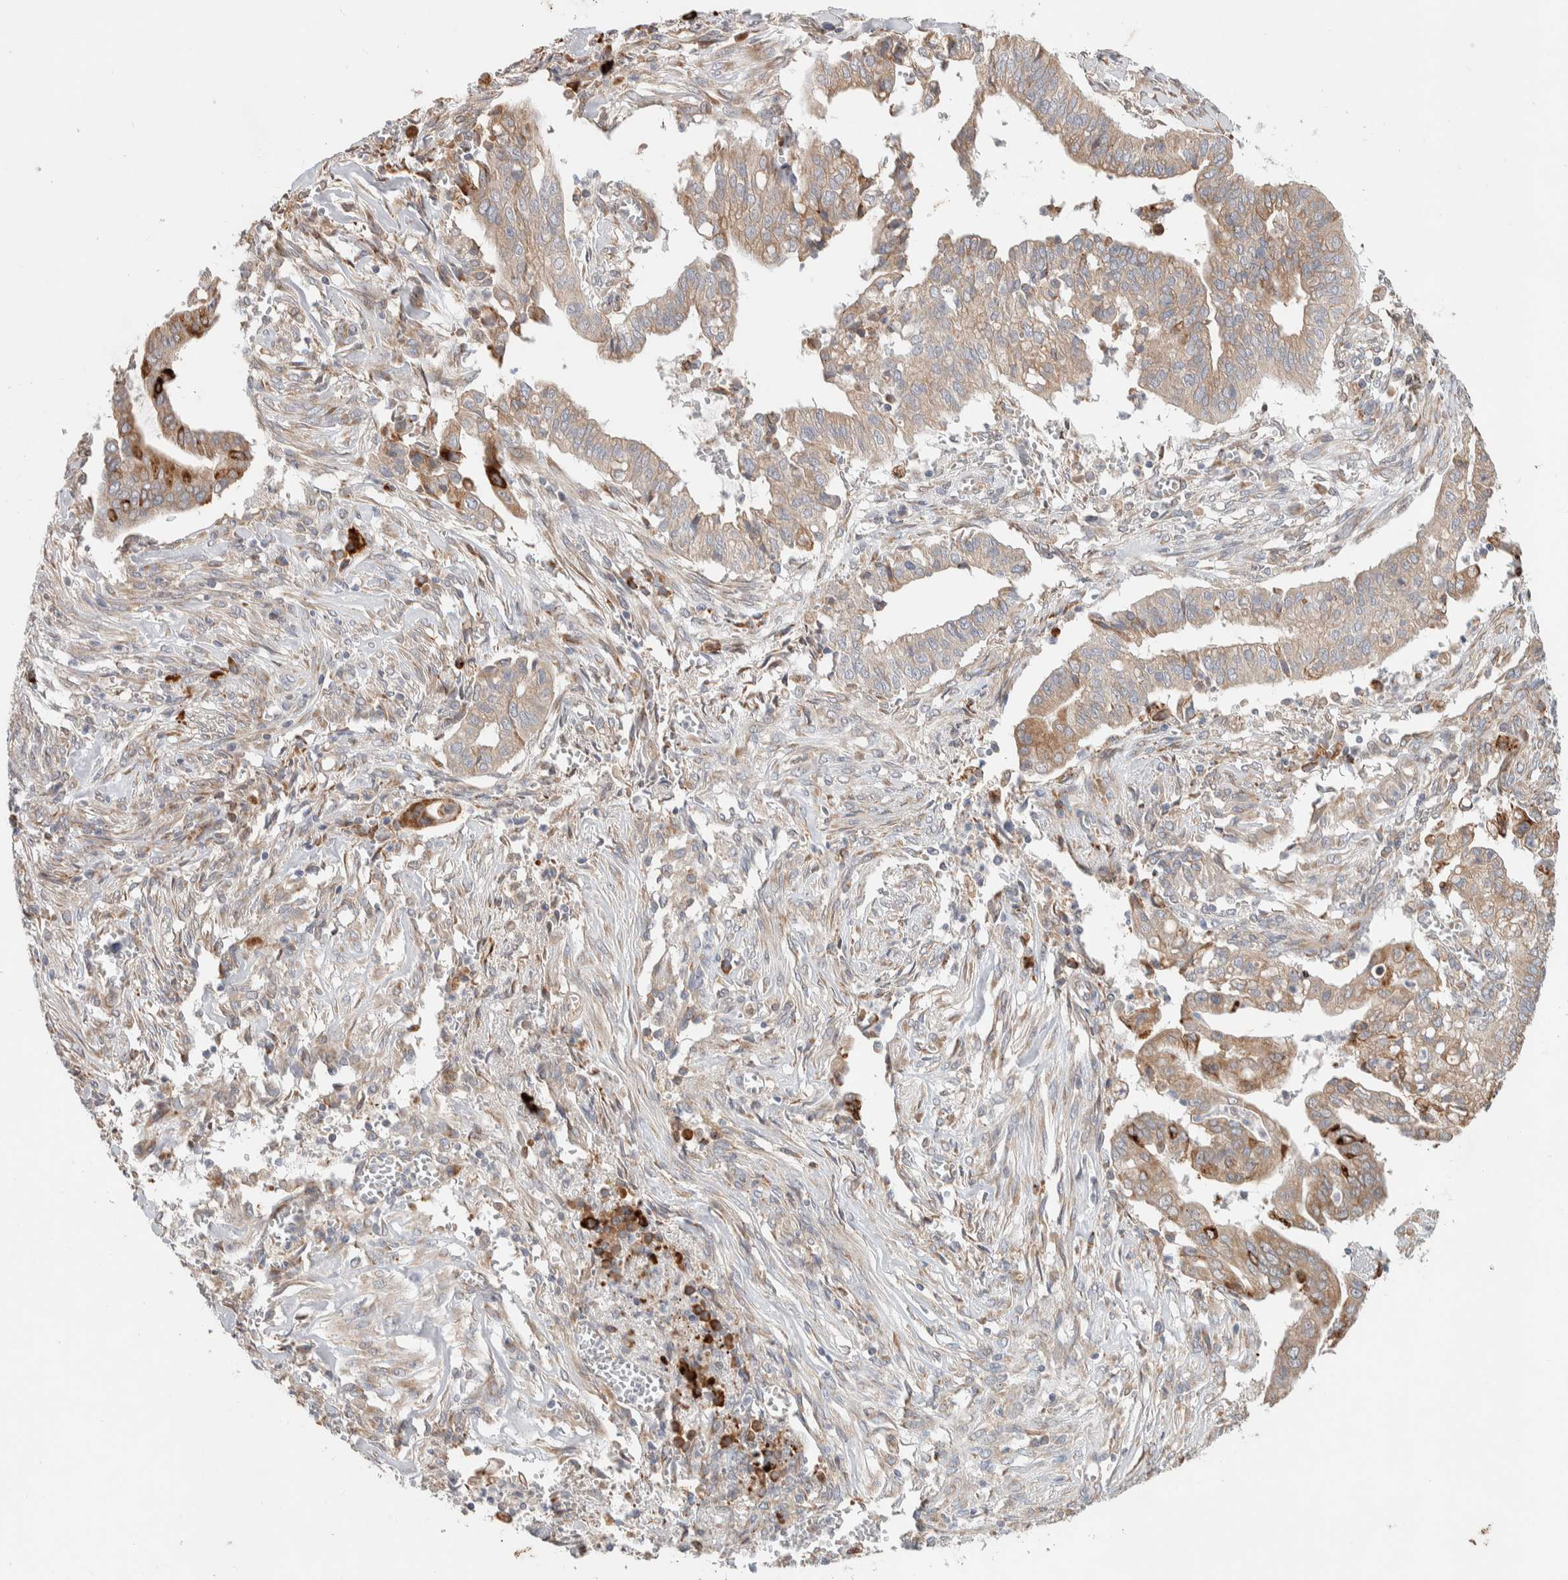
{"staining": {"intensity": "strong", "quantity": "<25%", "location": "cytoplasmic/membranous"}, "tissue": "cervical cancer", "cell_type": "Tumor cells", "image_type": "cancer", "snomed": [{"axis": "morphology", "description": "Adenocarcinoma, NOS"}, {"axis": "topography", "description": "Cervix"}], "caption": "Cervical cancer stained with DAB (3,3'-diaminobenzidine) IHC demonstrates medium levels of strong cytoplasmic/membranous expression in about <25% of tumor cells.", "gene": "ADCY8", "patient": {"sex": "female", "age": 44}}